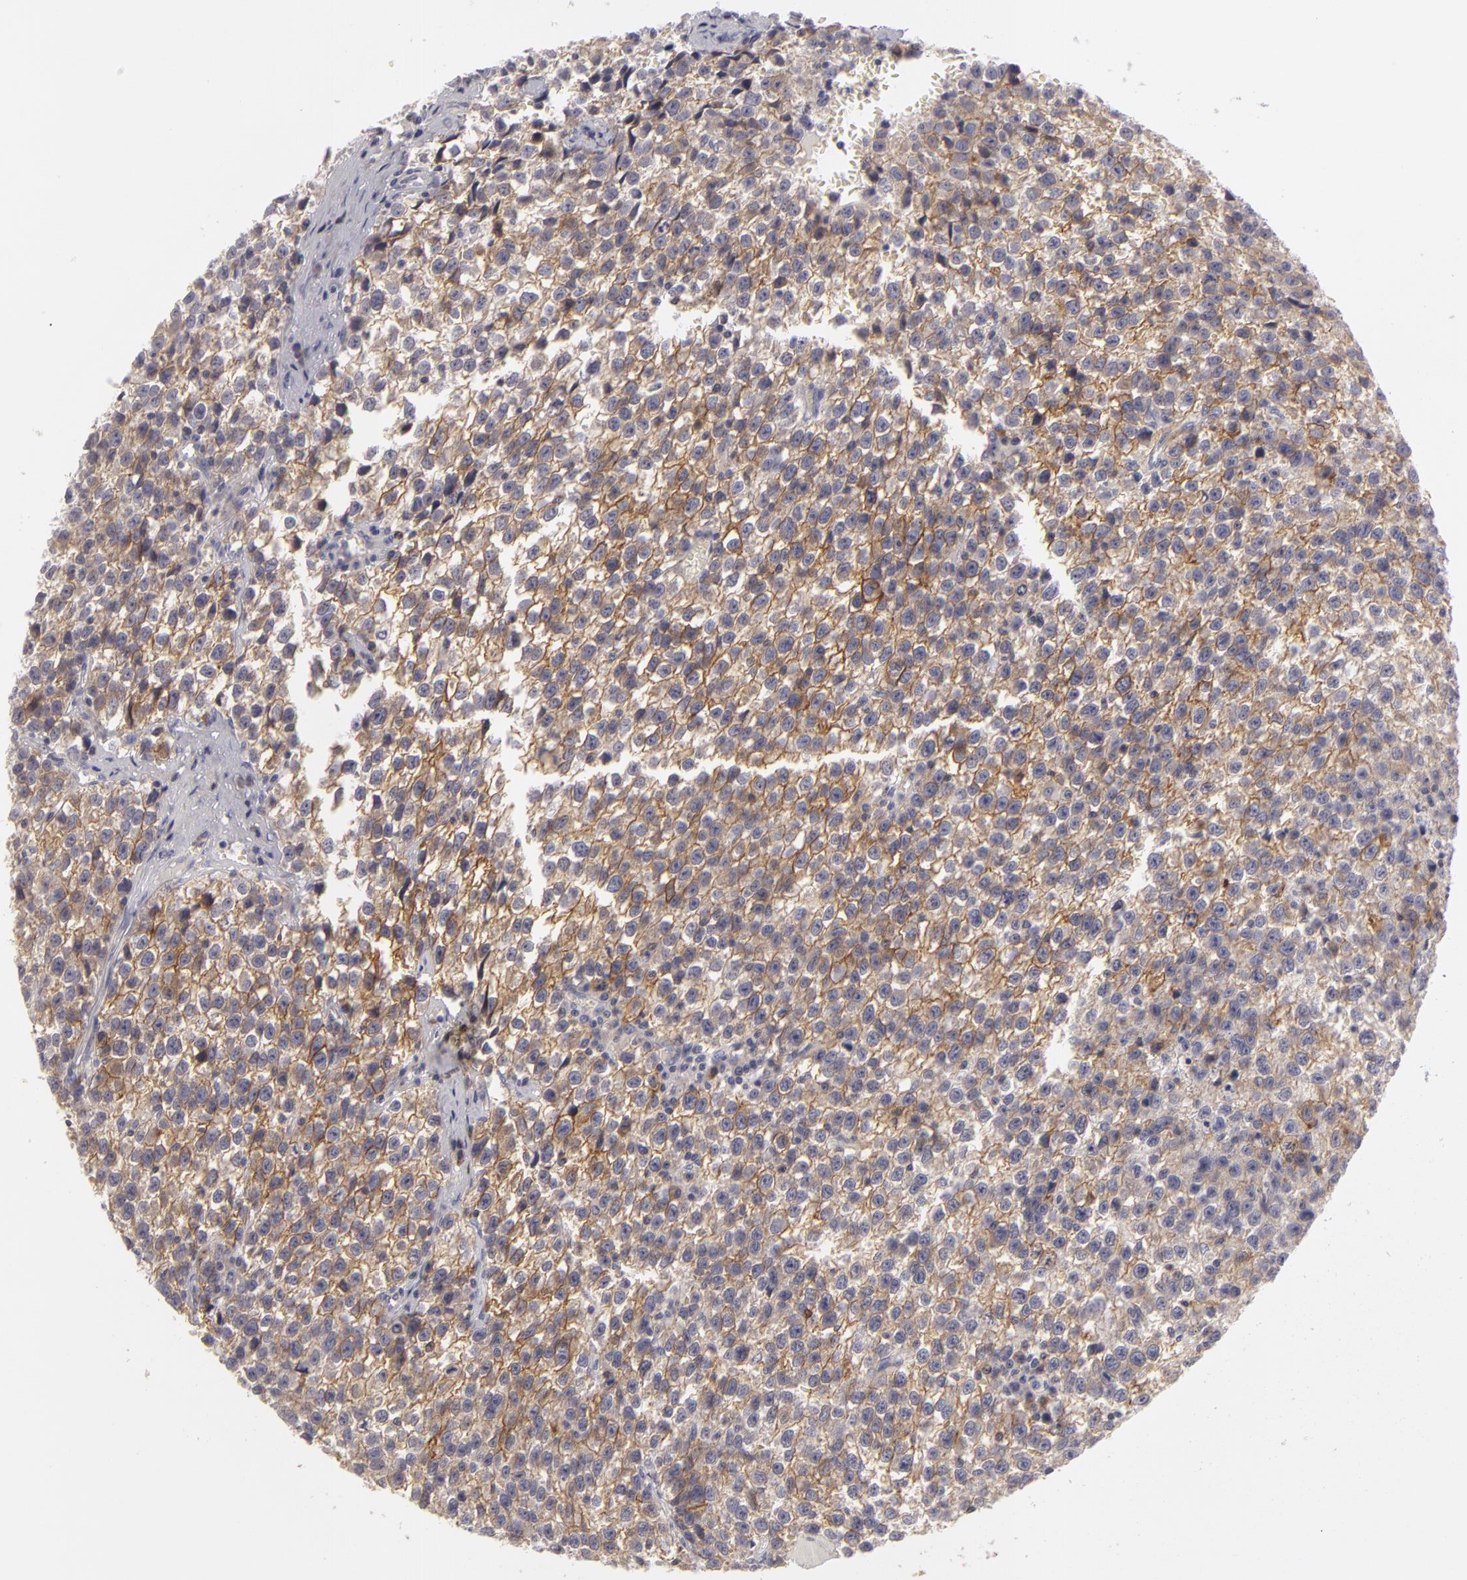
{"staining": {"intensity": "moderate", "quantity": ">75%", "location": "cytoplasmic/membranous"}, "tissue": "testis cancer", "cell_type": "Tumor cells", "image_type": "cancer", "snomed": [{"axis": "morphology", "description": "Seminoma, NOS"}, {"axis": "topography", "description": "Testis"}], "caption": "A brown stain labels moderate cytoplasmic/membranous positivity of a protein in human testis seminoma tumor cells.", "gene": "ATP2B3", "patient": {"sex": "male", "age": 35}}